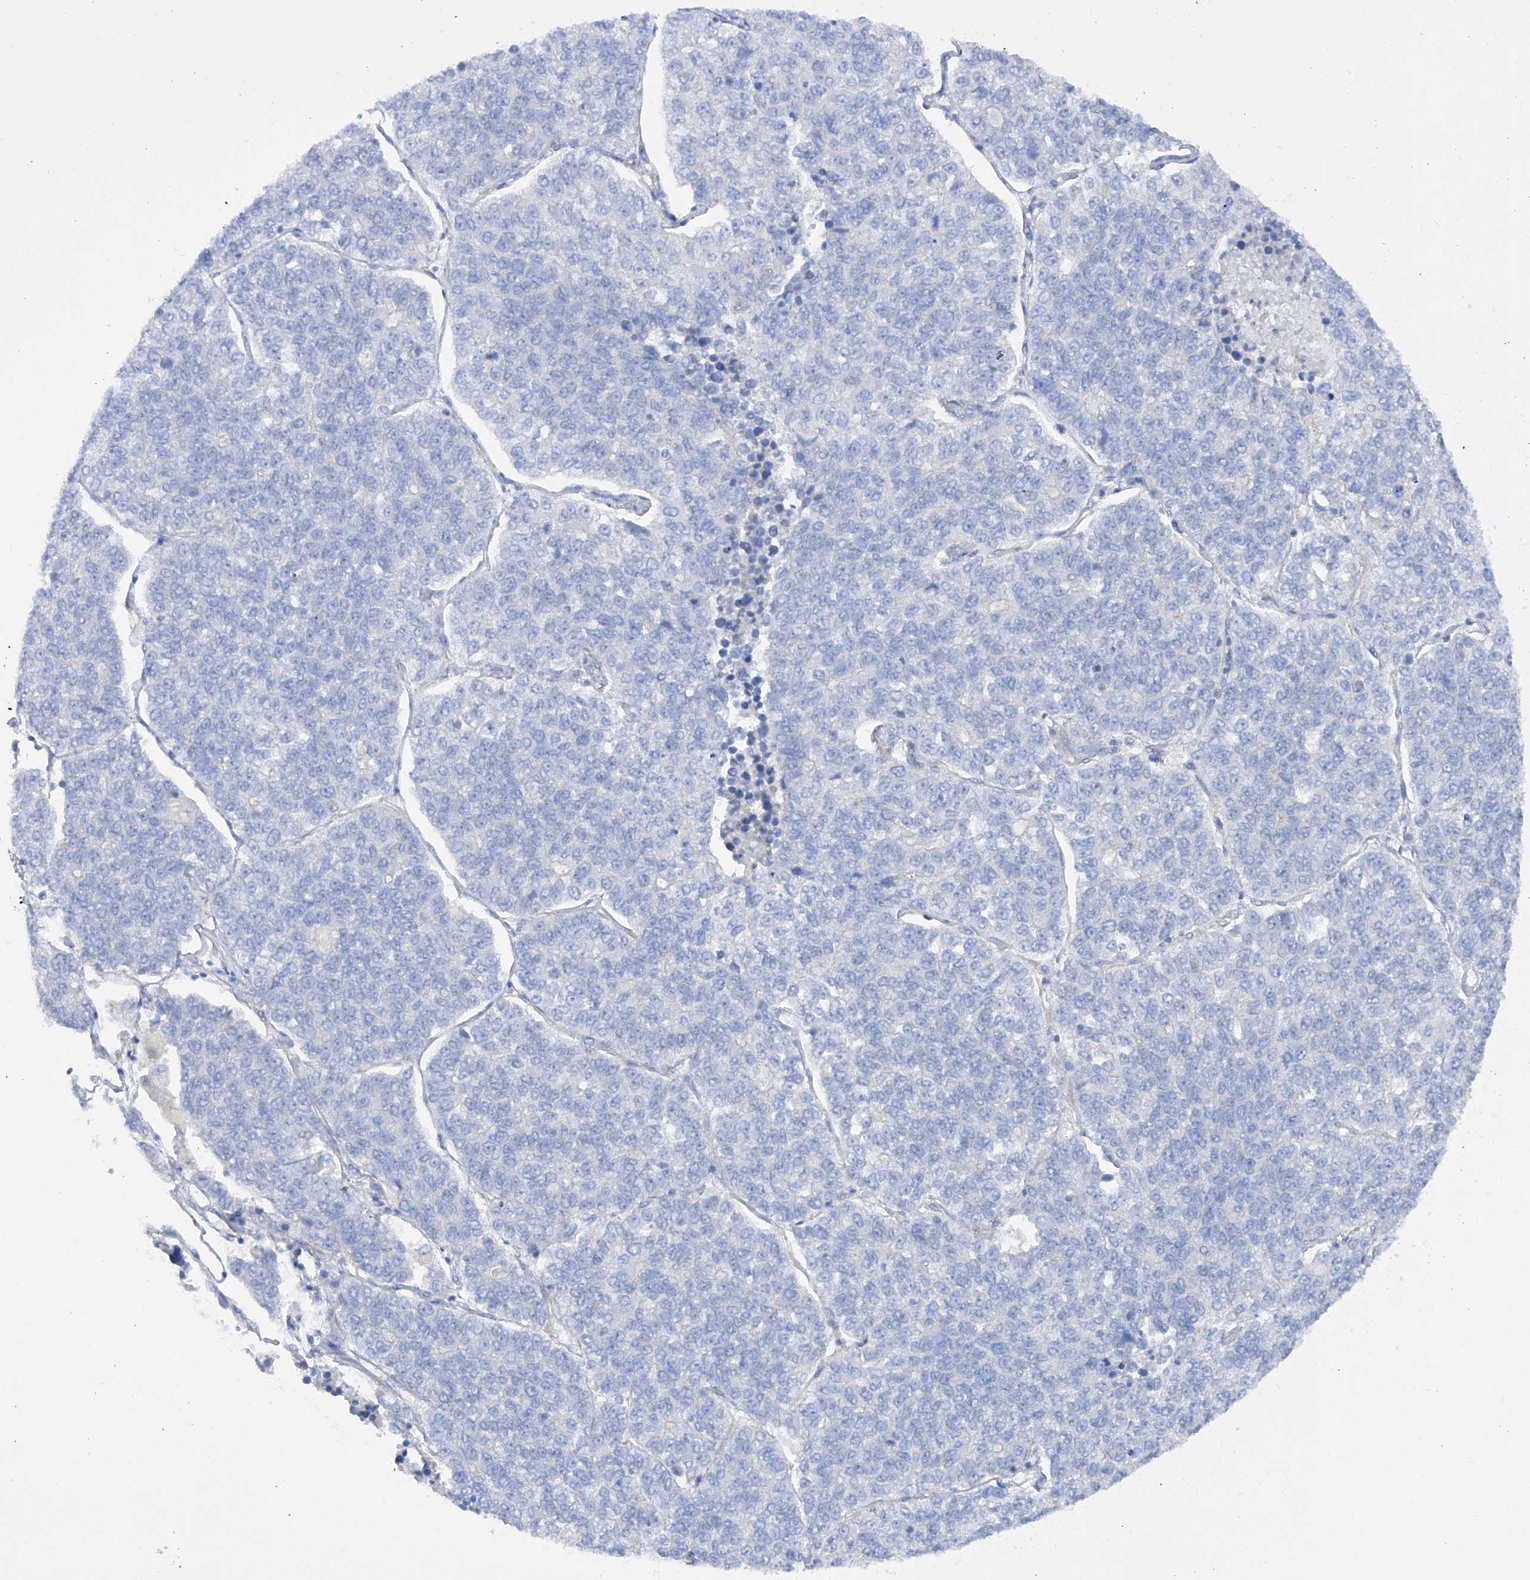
{"staining": {"intensity": "negative", "quantity": "none", "location": "none"}, "tissue": "lung cancer", "cell_type": "Tumor cells", "image_type": "cancer", "snomed": [{"axis": "morphology", "description": "Adenocarcinoma, NOS"}, {"axis": "topography", "description": "Lung"}], "caption": "Tumor cells show no significant expression in lung cancer.", "gene": "LCA5", "patient": {"sex": "male", "age": 49}}